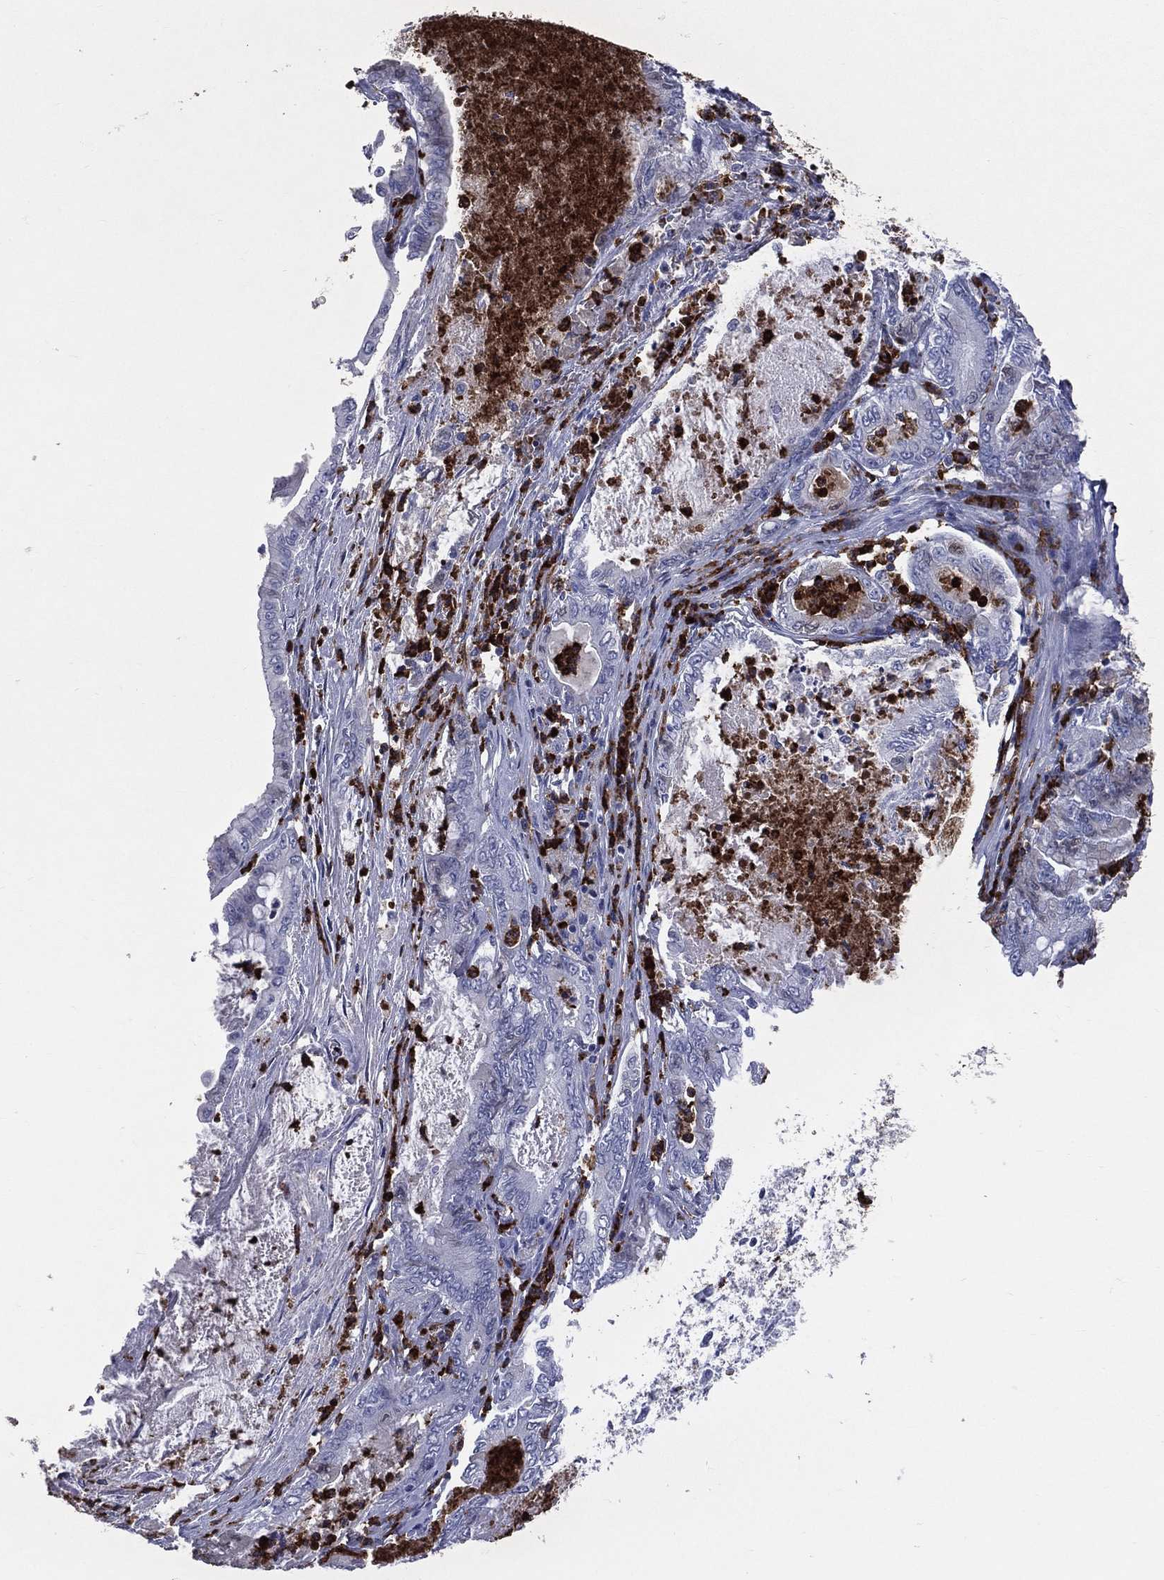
{"staining": {"intensity": "negative", "quantity": "none", "location": "none"}, "tissue": "pancreatic cancer", "cell_type": "Tumor cells", "image_type": "cancer", "snomed": [{"axis": "morphology", "description": "Adenocarcinoma, NOS"}, {"axis": "topography", "description": "Pancreas"}], "caption": "There is no significant staining in tumor cells of adenocarcinoma (pancreatic). The staining was performed using DAB (3,3'-diaminobenzidine) to visualize the protein expression in brown, while the nuclei were stained in blue with hematoxylin (Magnification: 20x).", "gene": "PGLYRP1", "patient": {"sex": "male", "age": 71}}